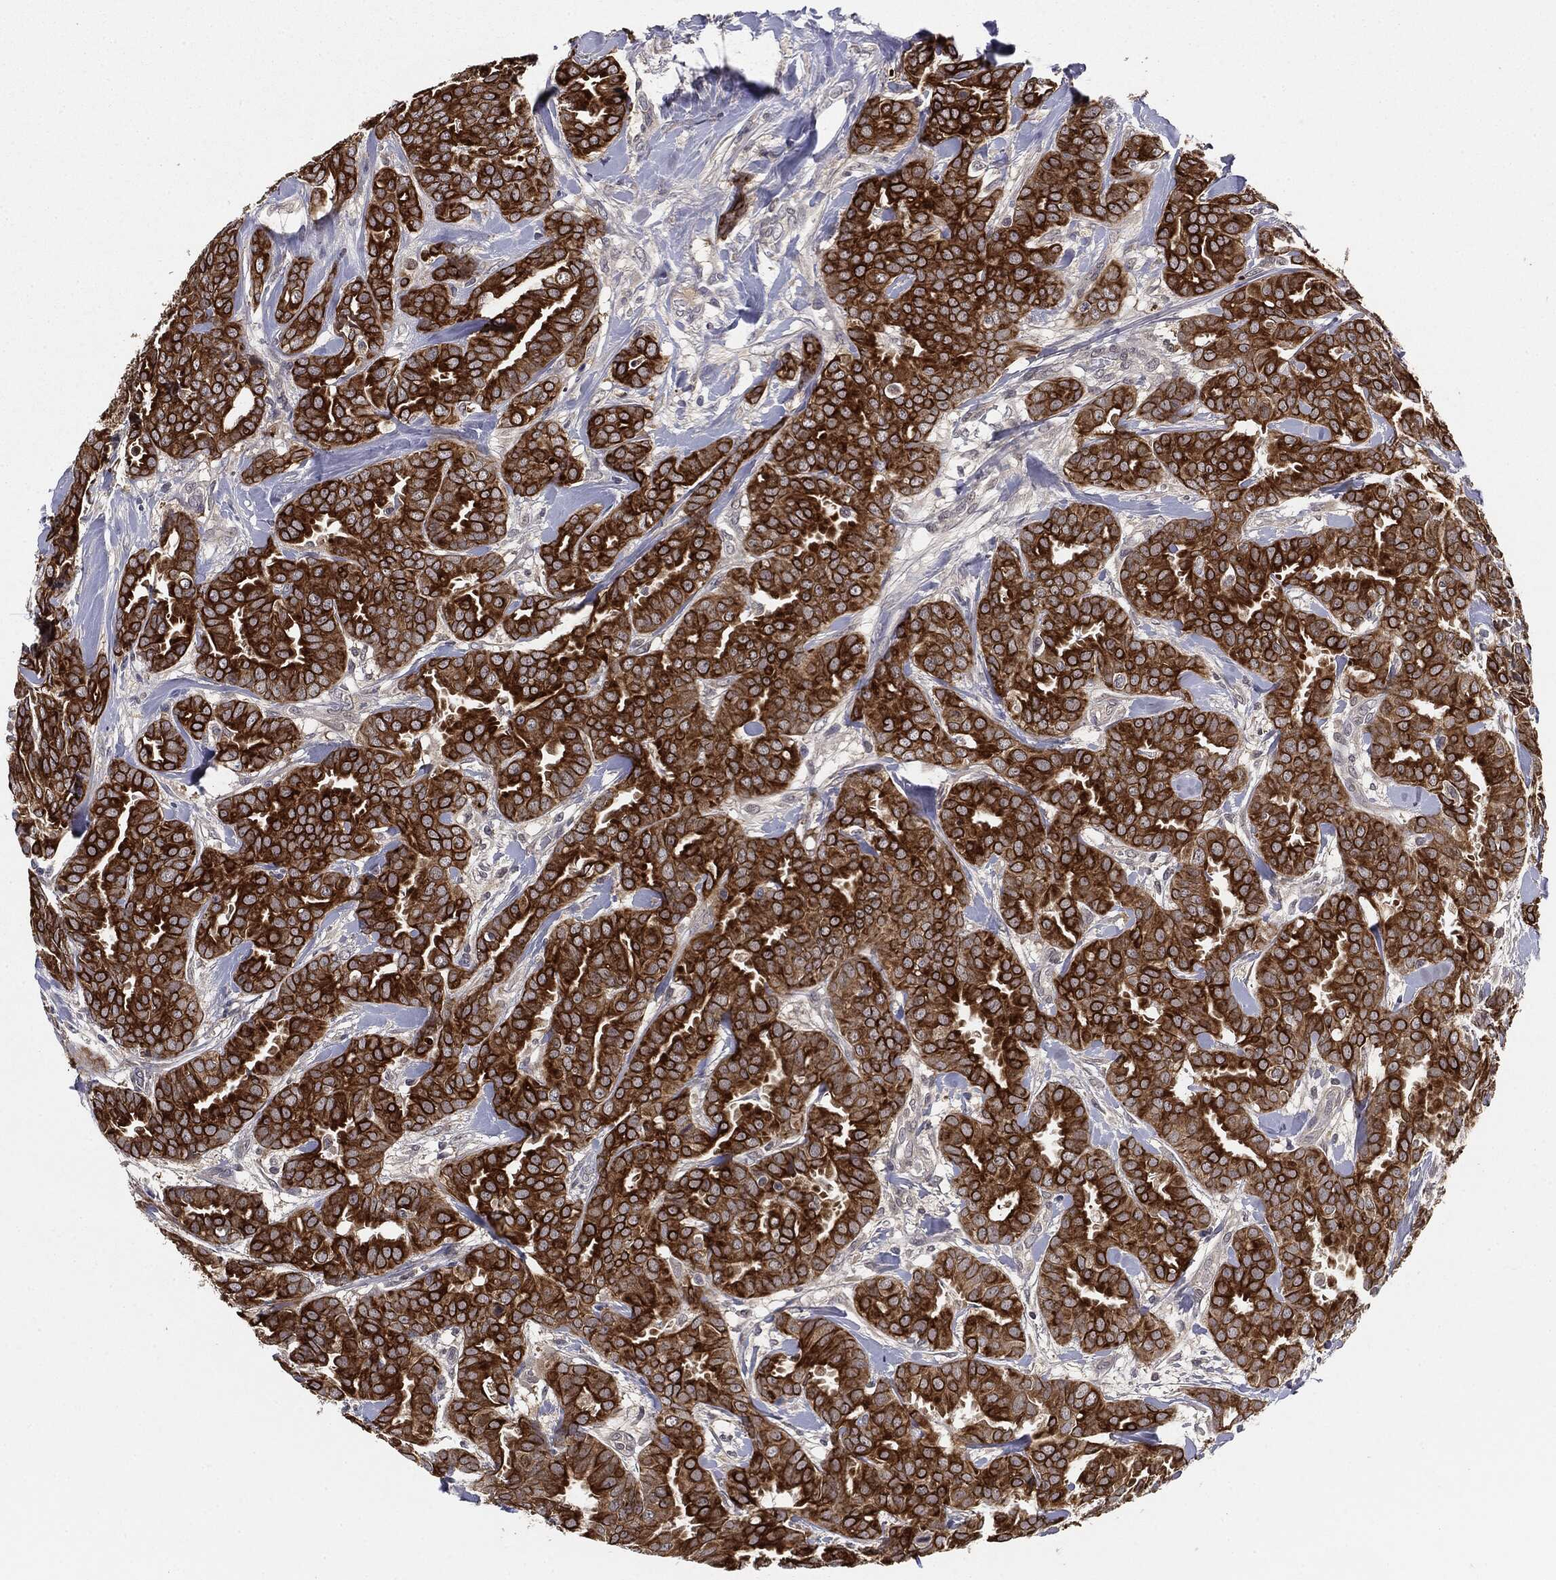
{"staining": {"intensity": "strong", "quantity": ">75%", "location": "cytoplasmic/membranous"}, "tissue": "breast cancer", "cell_type": "Tumor cells", "image_type": "cancer", "snomed": [{"axis": "morphology", "description": "Duct carcinoma"}, {"axis": "topography", "description": "Breast"}], "caption": "This micrograph exhibits IHC staining of human infiltrating ductal carcinoma (breast), with high strong cytoplasmic/membranous staining in approximately >75% of tumor cells.", "gene": "KRT7", "patient": {"sex": "female", "age": 45}}